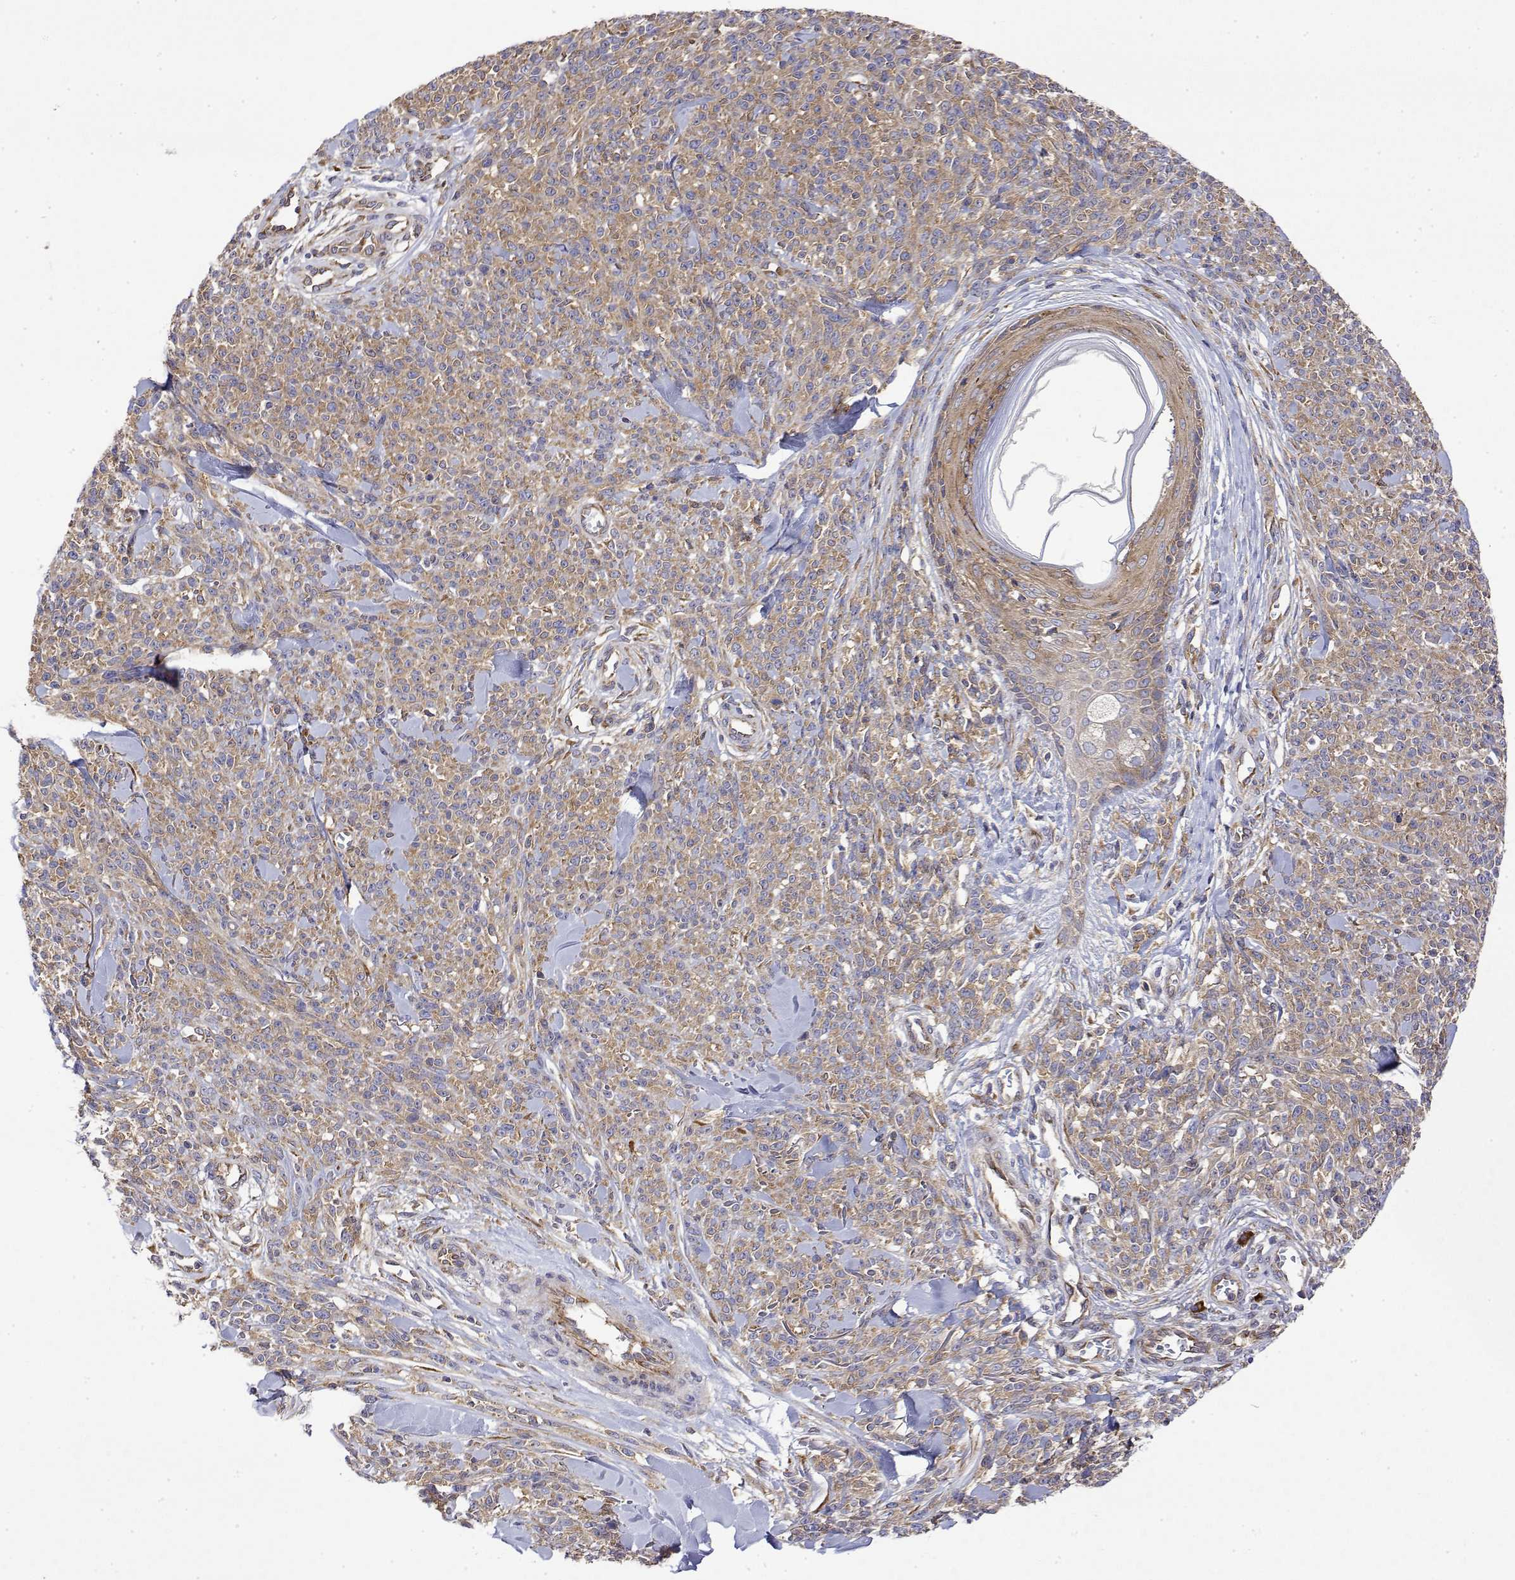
{"staining": {"intensity": "weak", "quantity": ">75%", "location": "cytoplasmic/membranous"}, "tissue": "melanoma", "cell_type": "Tumor cells", "image_type": "cancer", "snomed": [{"axis": "morphology", "description": "Malignant melanoma, NOS"}, {"axis": "topography", "description": "Skin"}, {"axis": "topography", "description": "Skin of trunk"}], "caption": "Malignant melanoma stained with IHC reveals weak cytoplasmic/membranous positivity in approximately >75% of tumor cells. (DAB (3,3'-diaminobenzidine) IHC with brightfield microscopy, high magnification).", "gene": "EEF1G", "patient": {"sex": "male", "age": 74}}